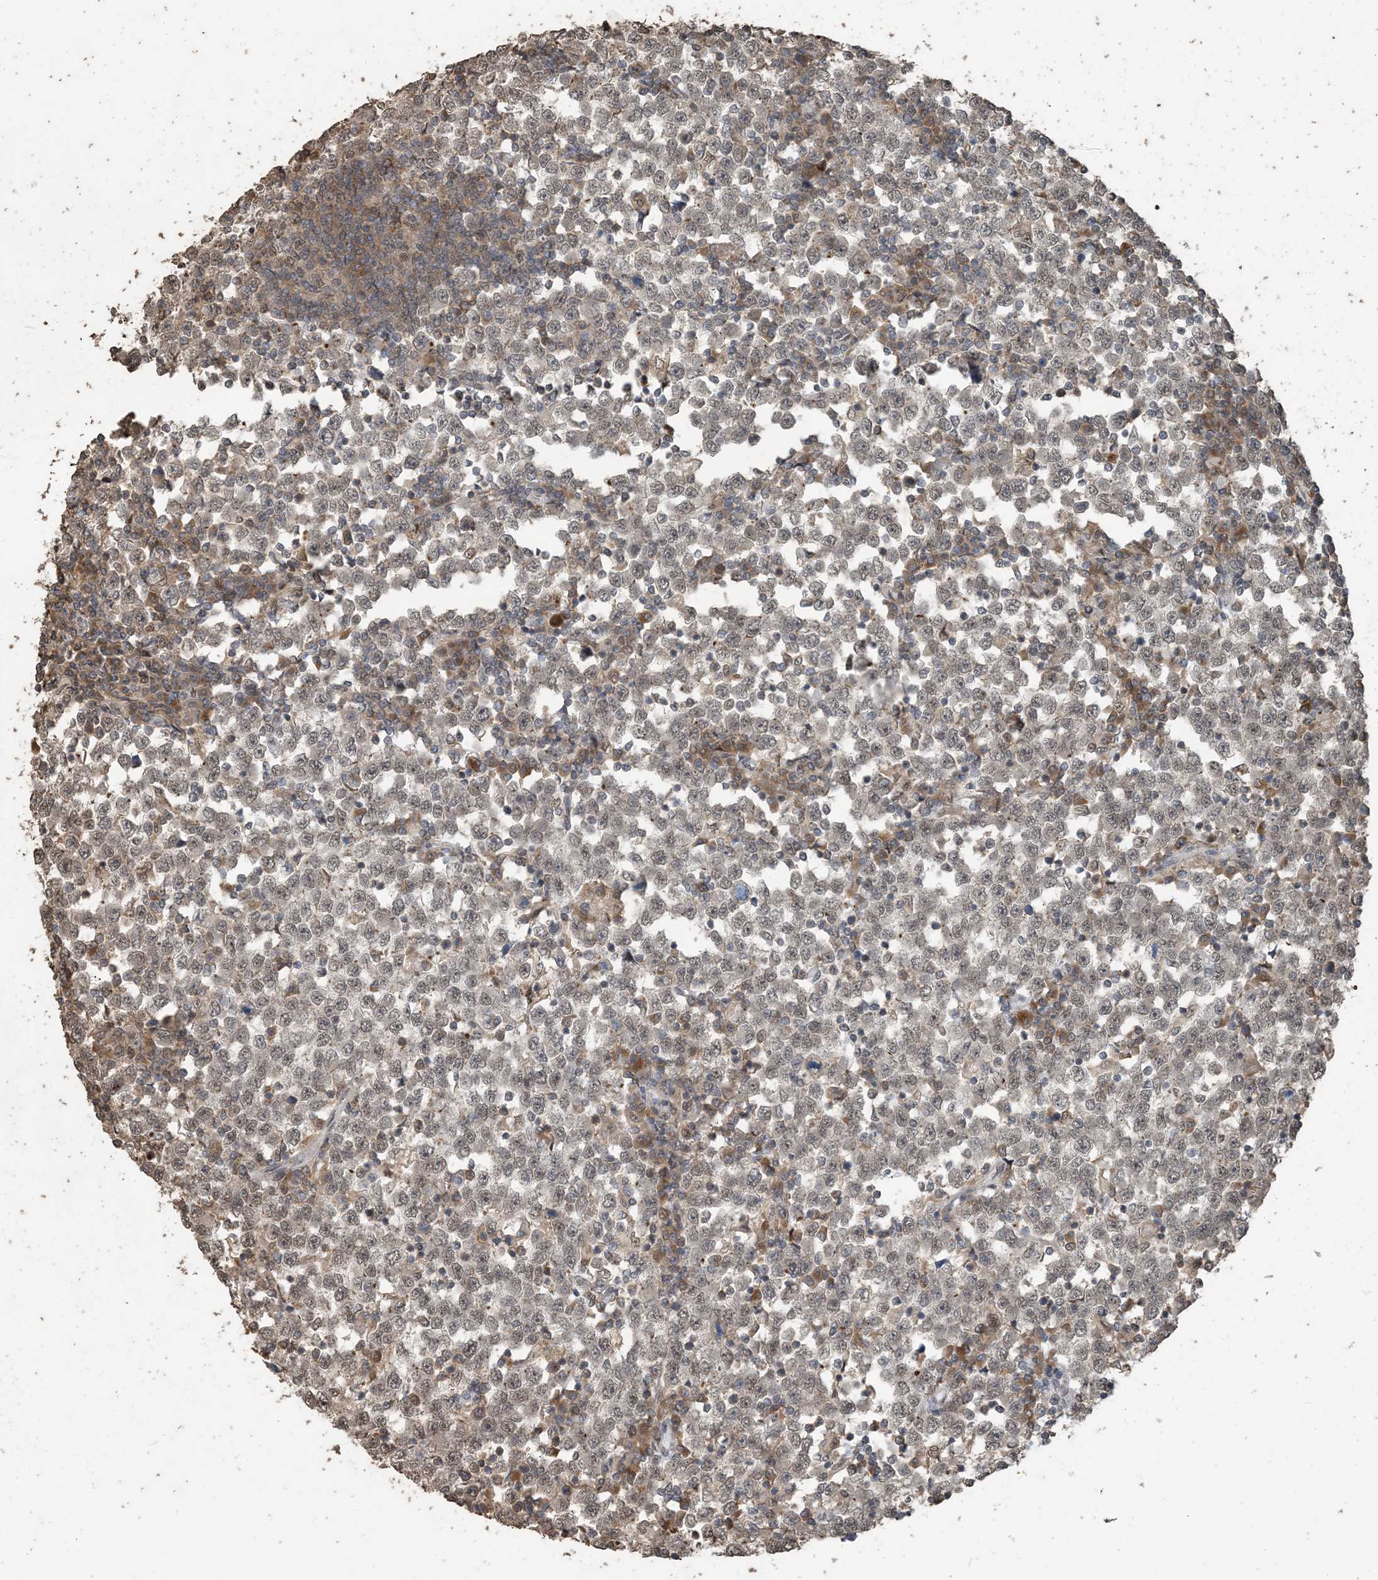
{"staining": {"intensity": "weak", "quantity": "<25%", "location": "nuclear"}, "tissue": "testis cancer", "cell_type": "Tumor cells", "image_type": "cancer", "snomed": [{"axis": "morphology", "description": "Seminoma, NOS"}, {"axis": "topography", "description": "Testis"}], "caption": "This is an IHC photomicrograph of testis seminoma. There is no staining in tumor cells.", "gene": "ZC3H12A", "patient": {"sex": "male", "age": 65}}